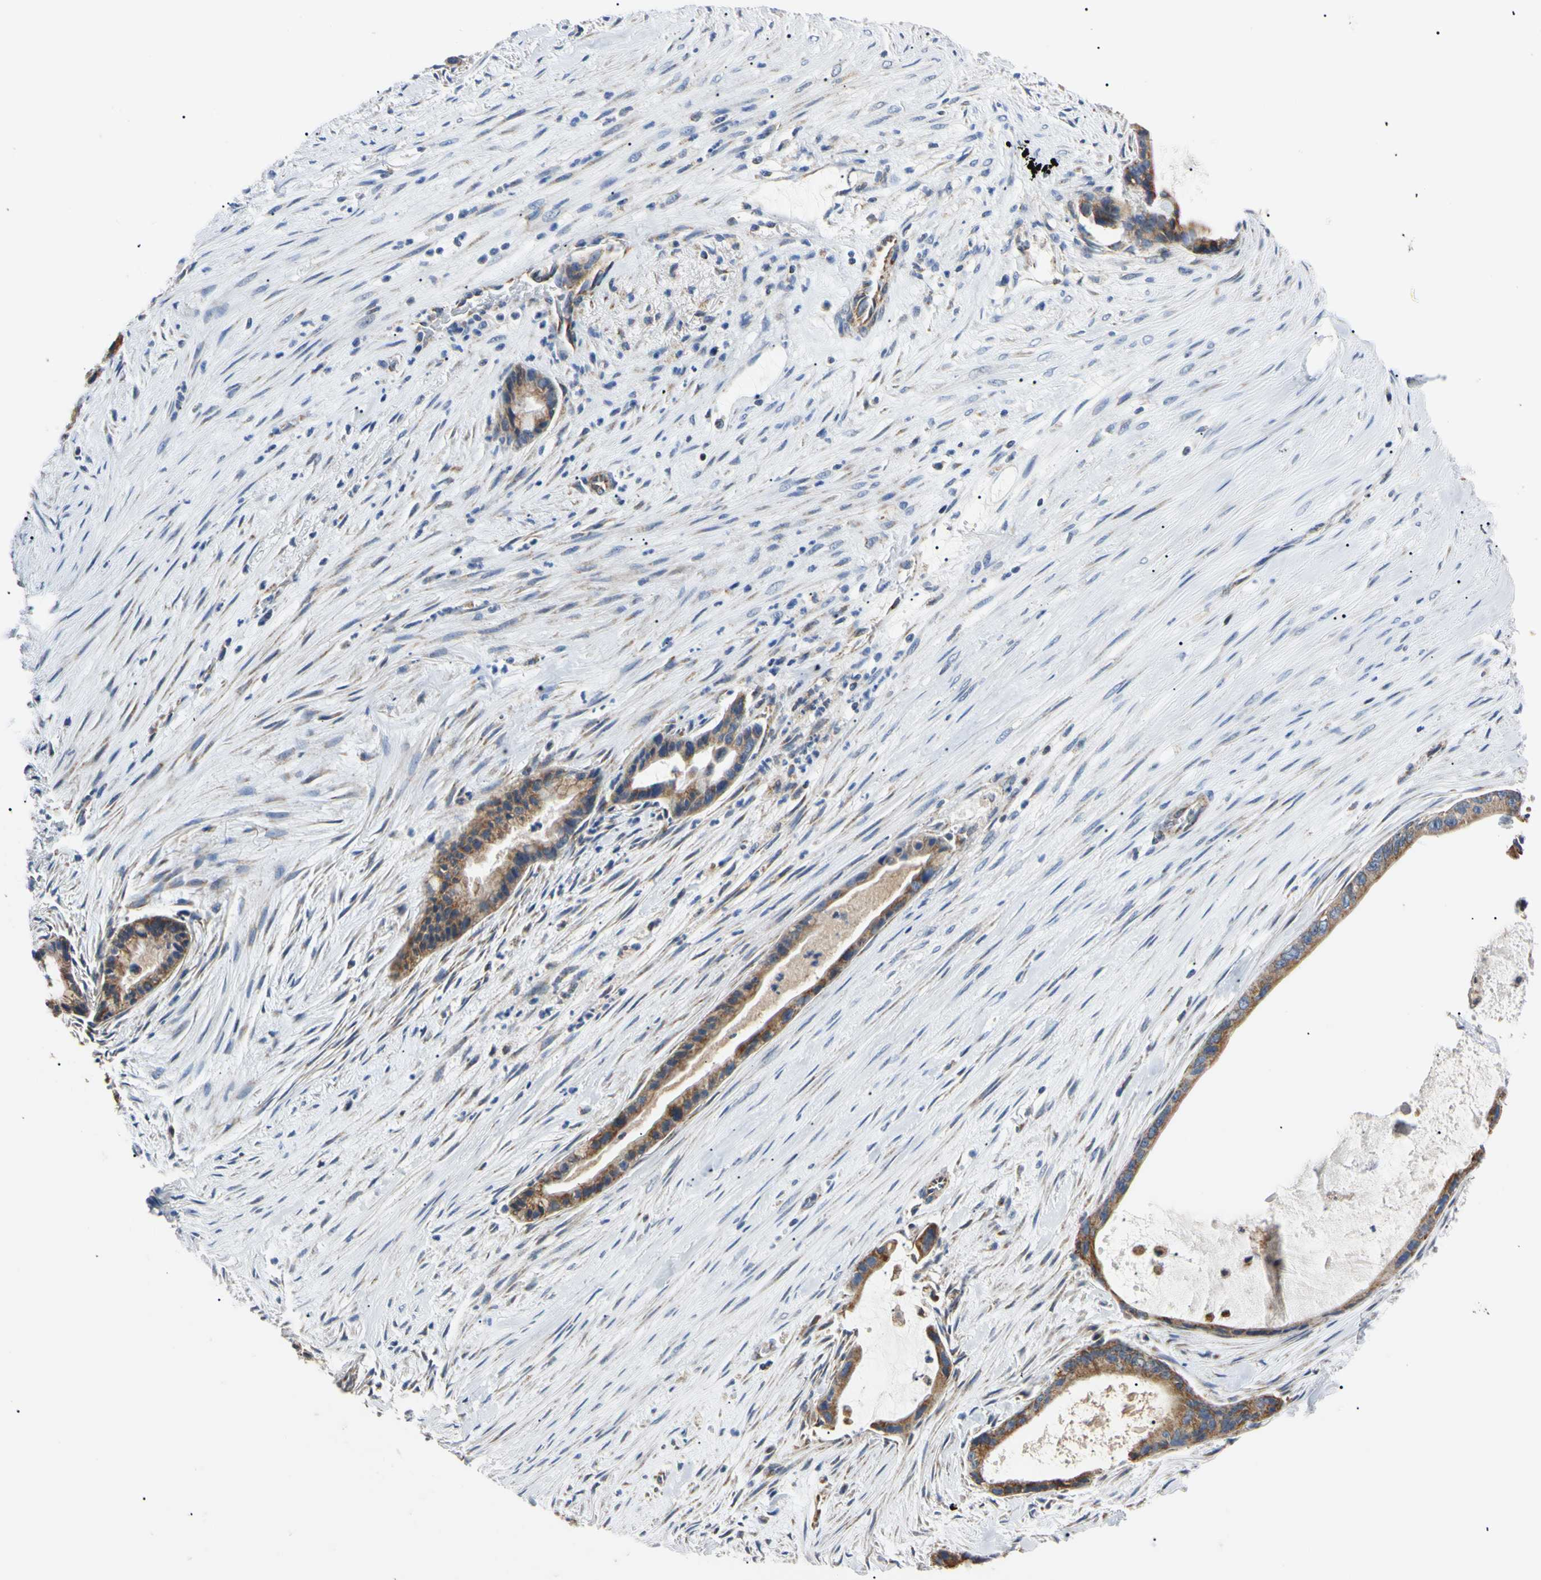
{"staining": {"intensity": "strong", "quantity": ">75%", "location": "cytoplasmic/membranous"}, "tissue": "liver cancer", "cell_type": "Tumor cells", "image_type": "cancer", "snomed": [{"axis": "morphology", "description": "Cholangiocarcinoma"}, {"axis": "topography", "description": "Liver"}], "caption": "Immunohistochemistry (IHC) (DAB) staining of cholangiocarcinoma (liver) exhibits strong cytoplasmic/membranous protein positivity in about >75% of tumor cells.", "gene": "CLPP", "patient": {"sex": "female", "age": 55}}